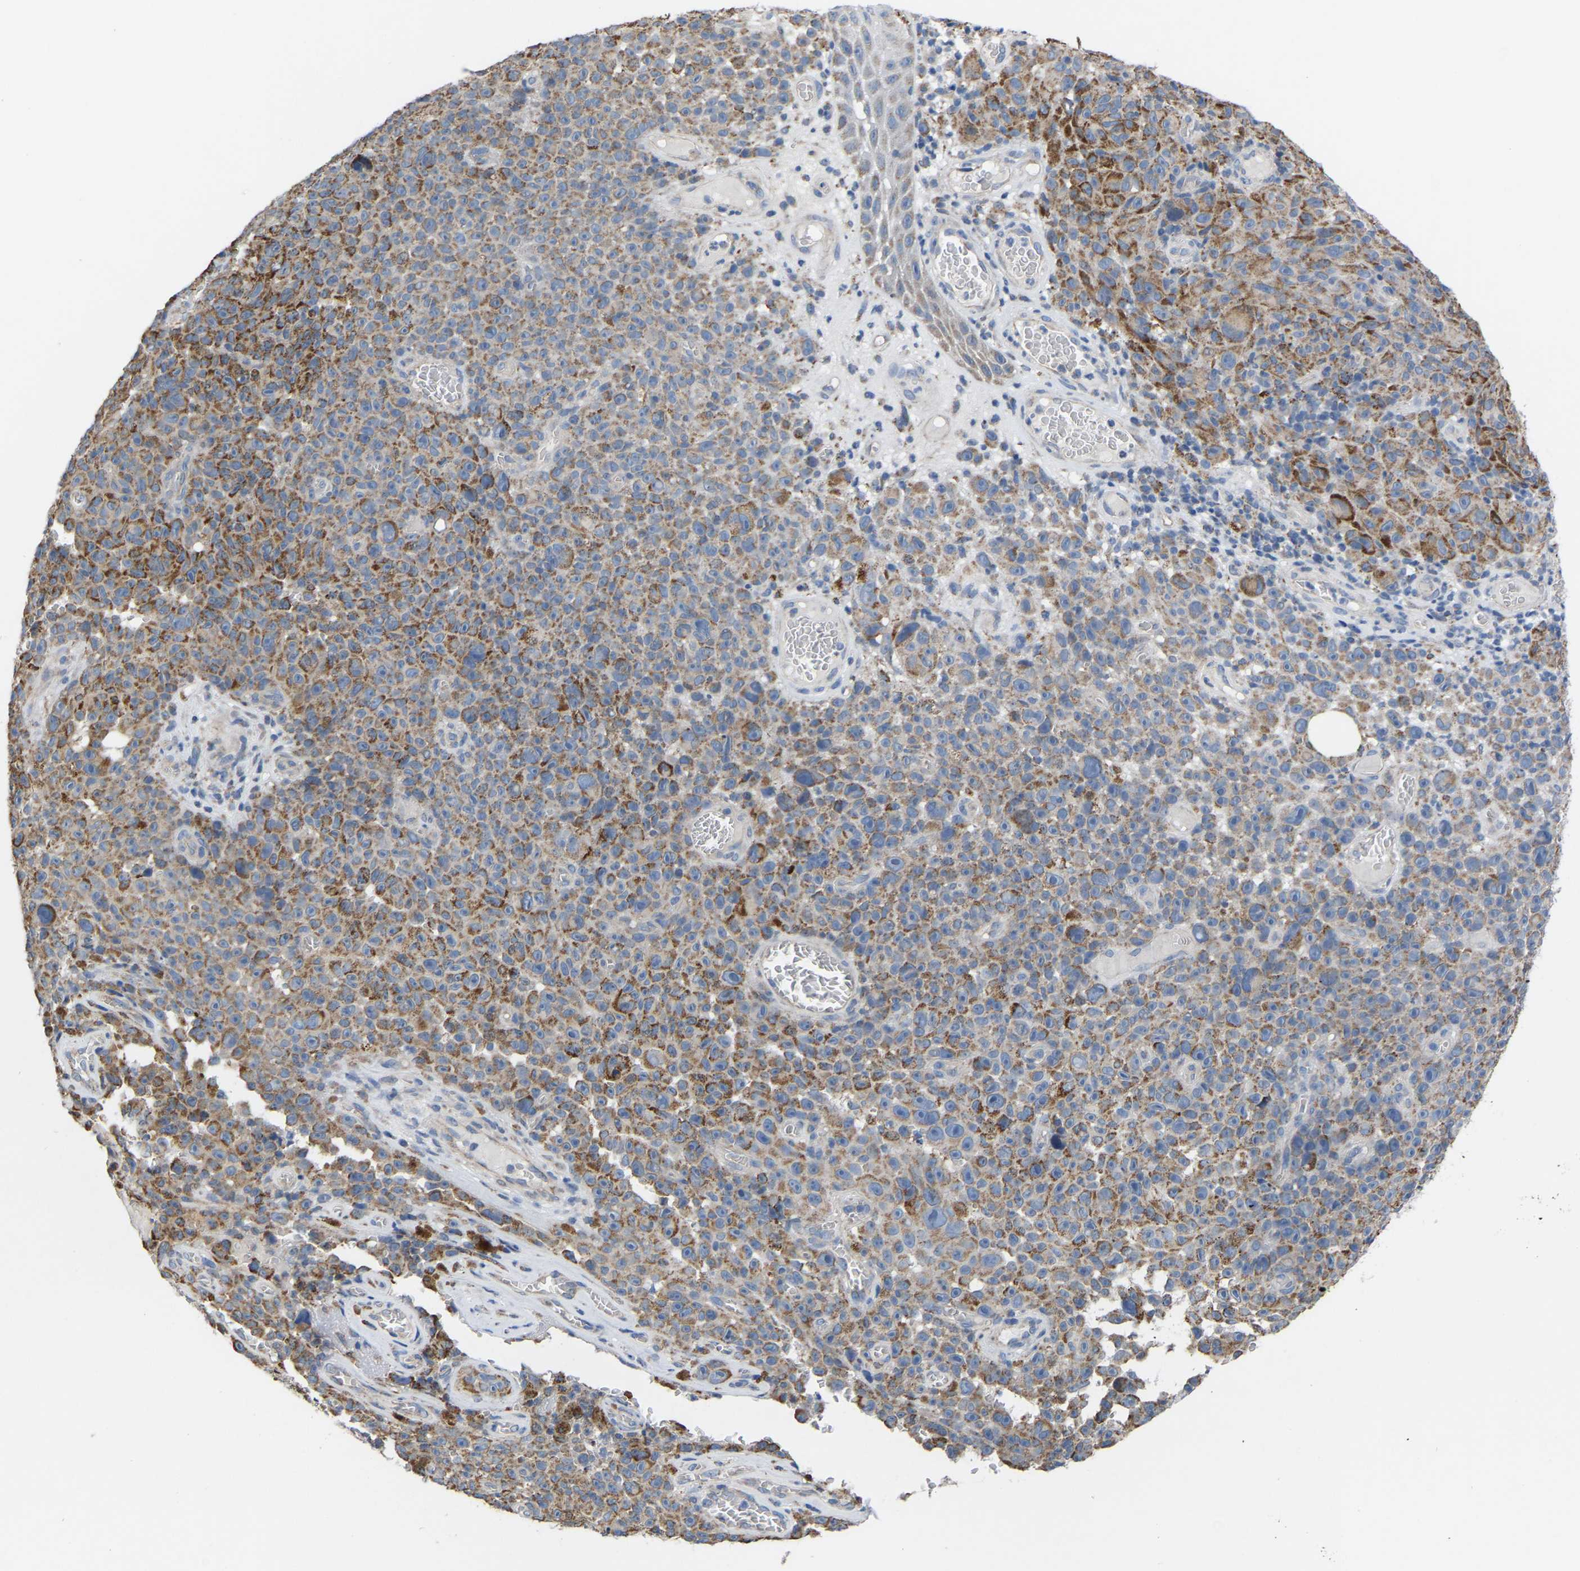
{"staining": {"intensity": "moderate", "quantity": ">75%", "location": "cytoplasmic/membranous"}, "tissue": "melanoma", "cell_type": "Tumor cells", "image_type": "cancer", "snomed": [{"axis": "morphology", "description": "Malignant melanoma, NOS"}, {"axis": "topography", "description": "Skin"}], "caption": "This is an image of IHC staining of malignant melanoma, which shows moderate positivity in the cytoplasmic/membranous of tumor cells.", "gene": "BCL10", "patient": {"sex": "female", "age": 82}}